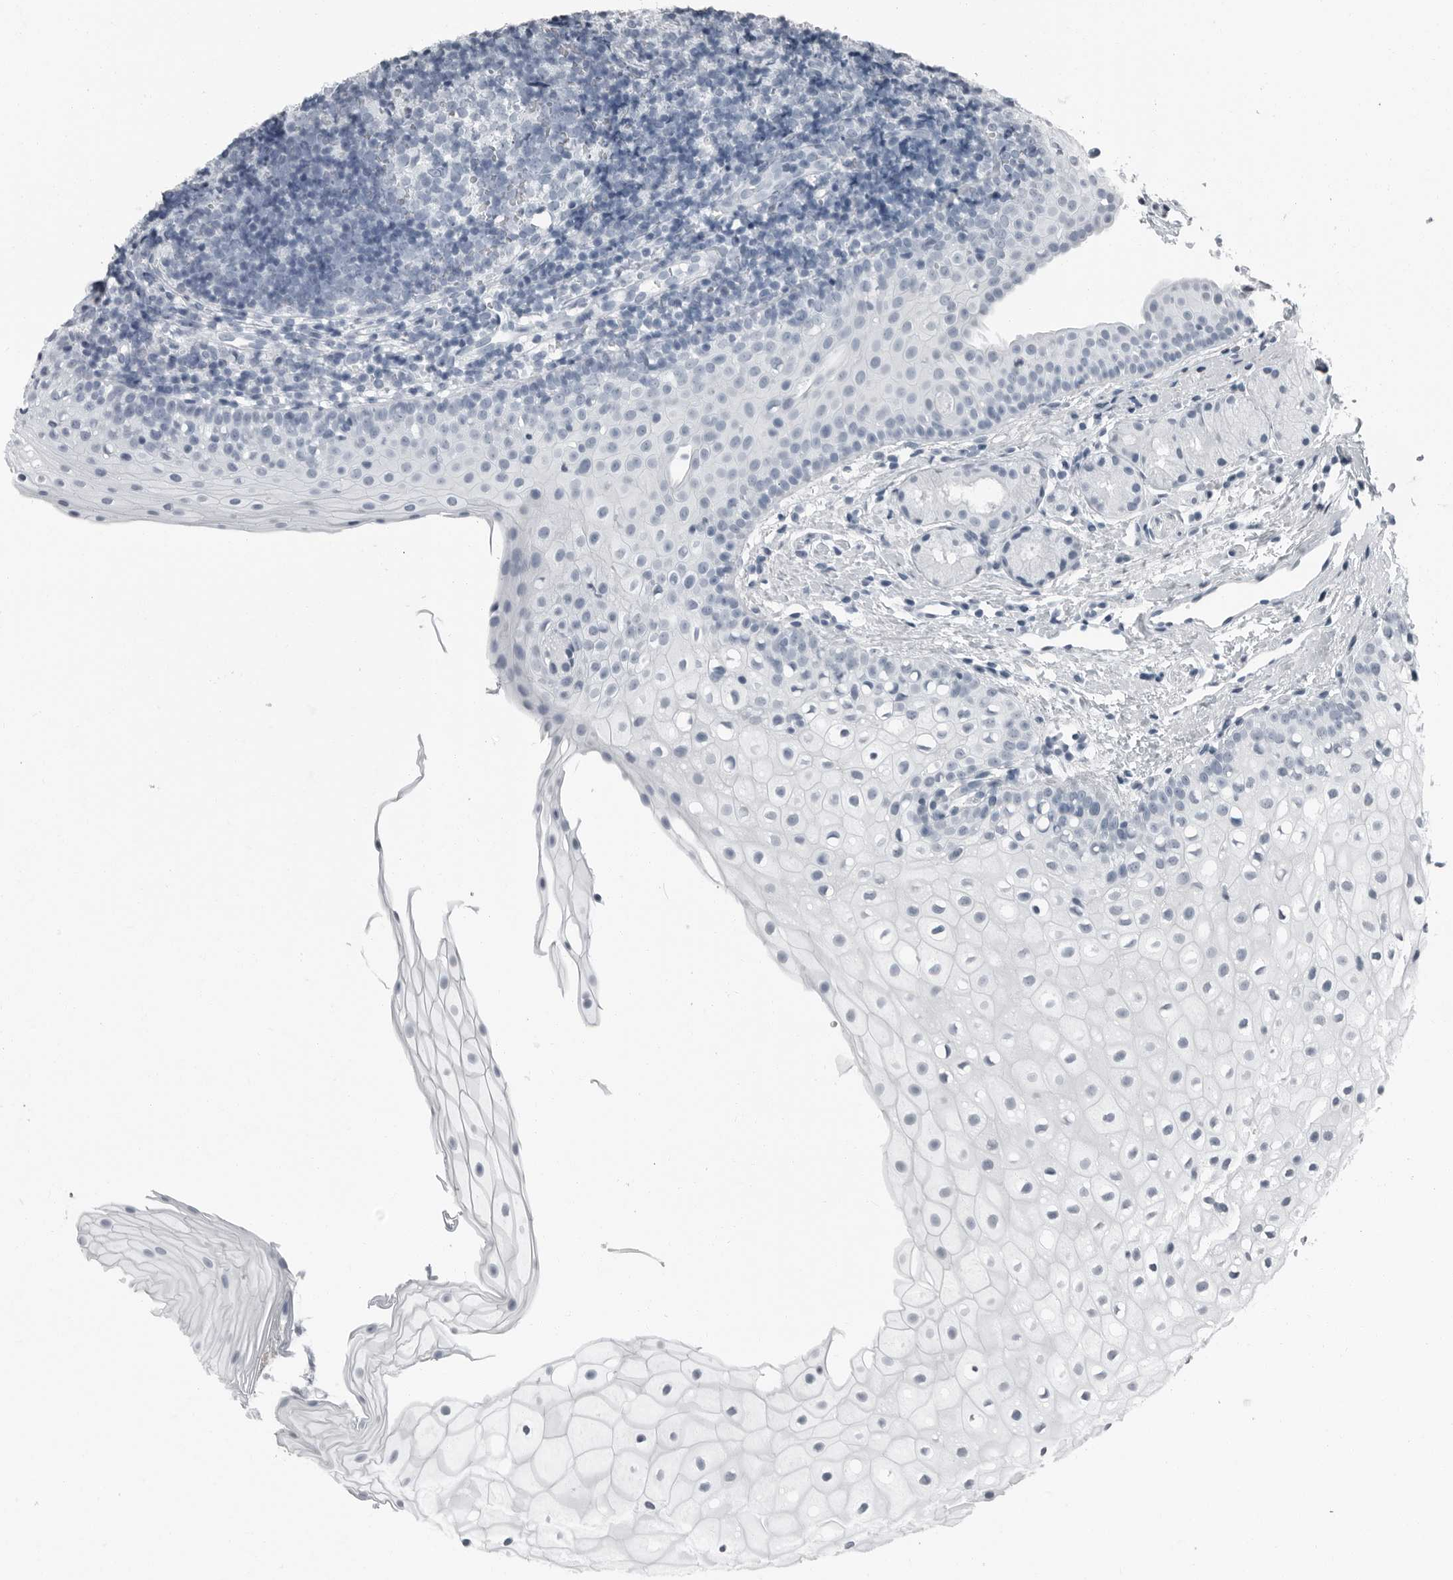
{"staining": {"intensity": "negative", "quantity": "none", "location": "none"}, "tissue": "oral mucosa", "cell_type": "Squamous epithelial cells", "image_type": "normal", "snomed": [{"axis": "morphology", "description": "Normal tissue, NOS"}, {"axis": "topography", "description": "Oral tissue"}], "caption": "Normal oral mucosa was stained to show a protein in brown. There is no significant positivity in squamous epithelial cells.", "gene": "PRSS1", "patient": {"sex": "male", "age": 28}}